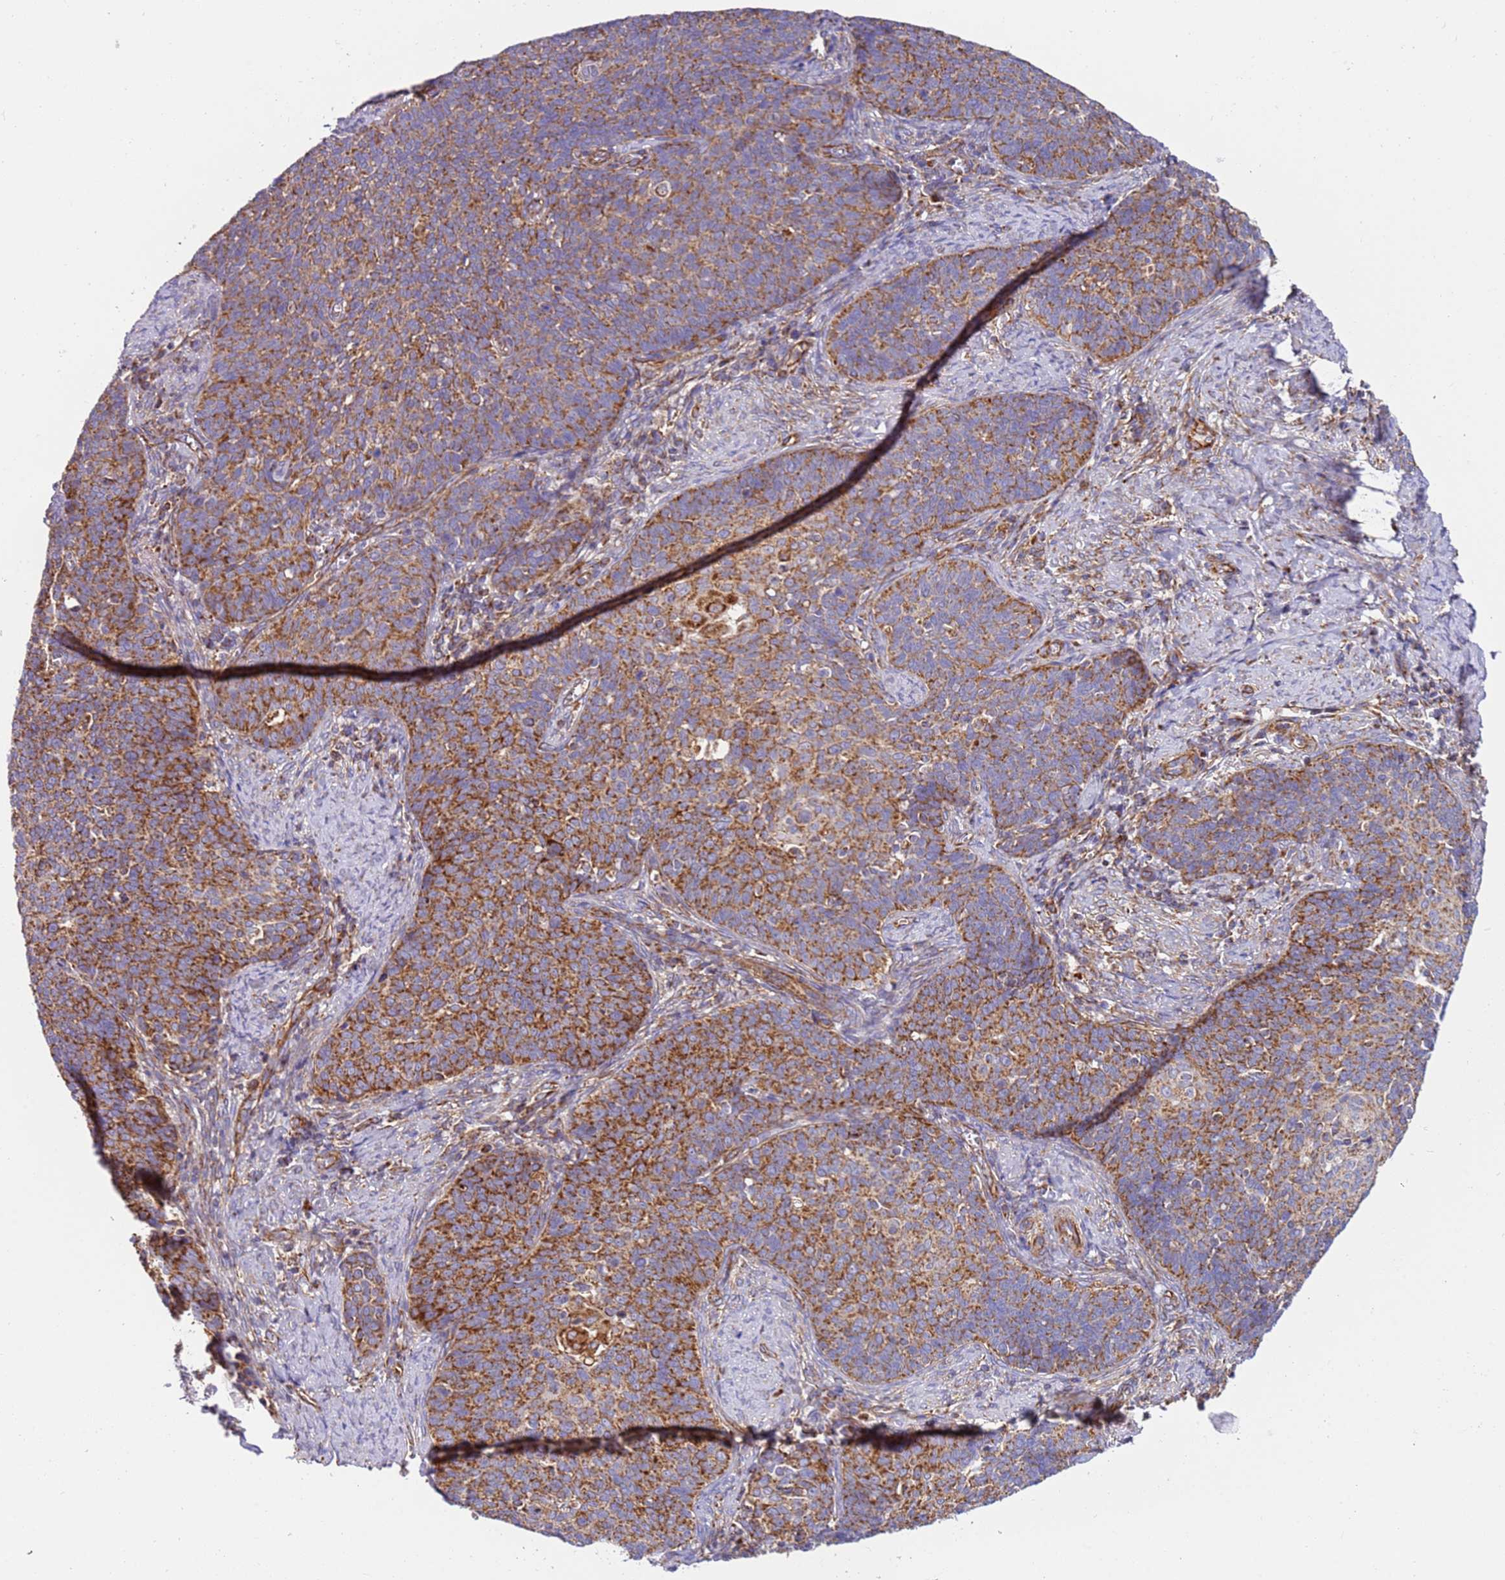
{"staining": {"intensity": "moderate", "quantity": ">75%", "location": "cytoplasmic/membranous"}, "tissue": "cervical cancer", "cell_type": "Tumor cells", "image_type": "cancer", "snomed": [{"axis": "morphology", "description": "Normal tissue, NOS"}, {"axis": "morphology", "description": "Squamous cell carcinoma, NOS"}, {"axis": "topography", "description": "Cervix"}], "caption": "Cervical cancer (squamous cell carcinoma) was stained to show a protein in brown. There is medium levels of moderate cytoplasmic/membranous staining in about >75% of tumor cells.", "gene": "MRPL20", "patient": {"sex": "female", "age": 39}}